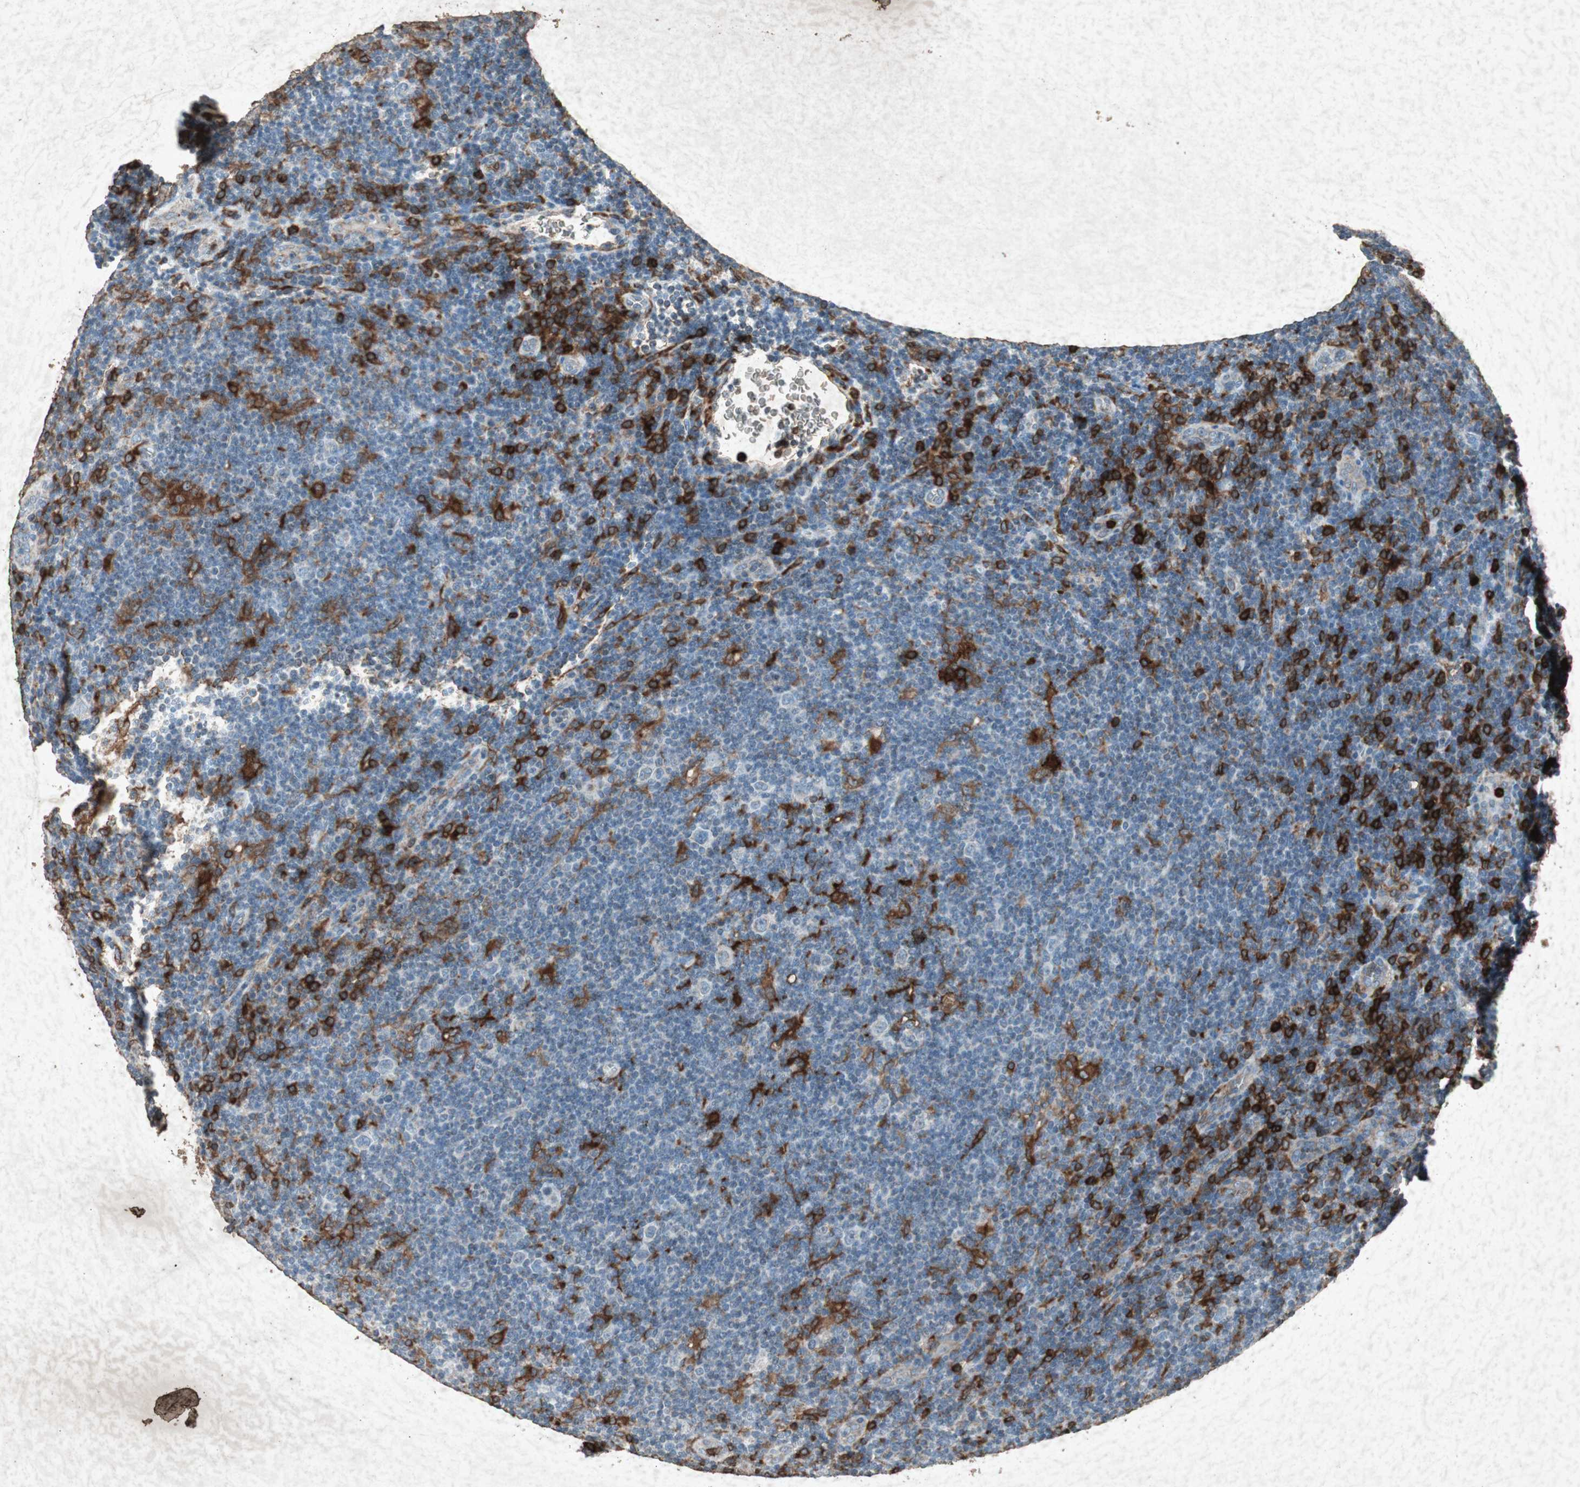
{"staining": {"intensity": "negative", "quantity": "none", "location": "none"}, "tissue": "lymphoma", "cell_type": "Tumor cells", "image_type": "cancer", "snomed": [{"axis": "morphology", "description": "Hodgkin's disease, NOS"}, {"axis": "topography", "description": "Lymph node"}], "caption": "Lymphoma stained for a protein using immunohistochemistry shows no positivity tumor cells.", "gene": "TYROBP", "patient": {"sex": "female", "age": 57}}